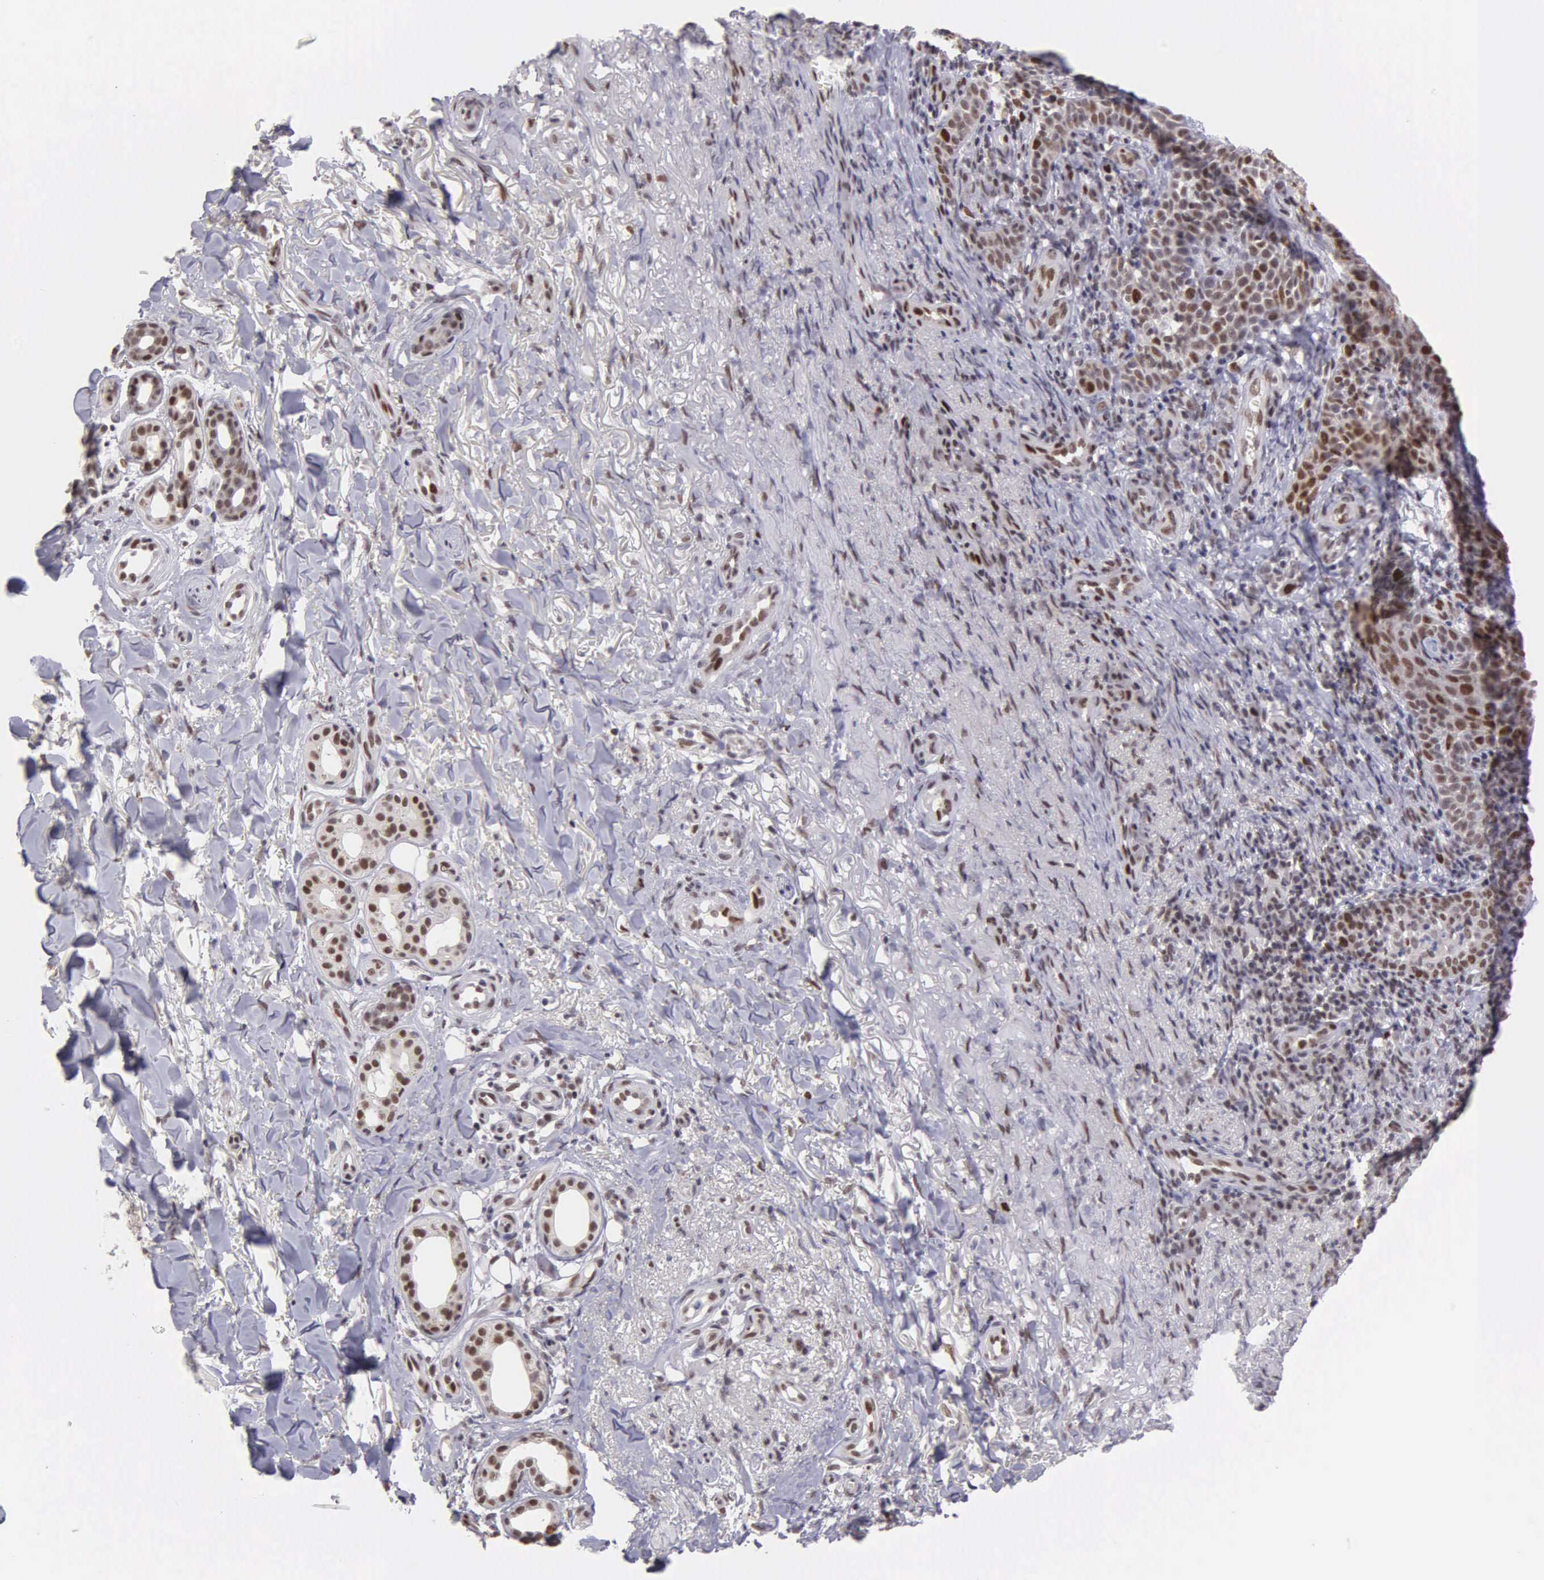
{"staining": {"intensity": "strong", "quantity": ">75%", "location": "cytoplasmic/membranous,nuclear"}, "tissue": "skin cancer", "cell_type": "Tumor cells", "image_type": "cancer", "snomed": [{"axis": "morphology", "description": "Basal cell carcinoma"}, {"axis": "topography", "description": "Skin"}], "caption": "A high-resolution histopathology image shows immunohistochemistry staining of skin basal cell carcinoma, which reveals strong cytoplasmic/membranous and nuclear positivity in approximately >75% of tumor cells.", "gene": "UBR7", "patient": {"sex": "male", "age": 81}}